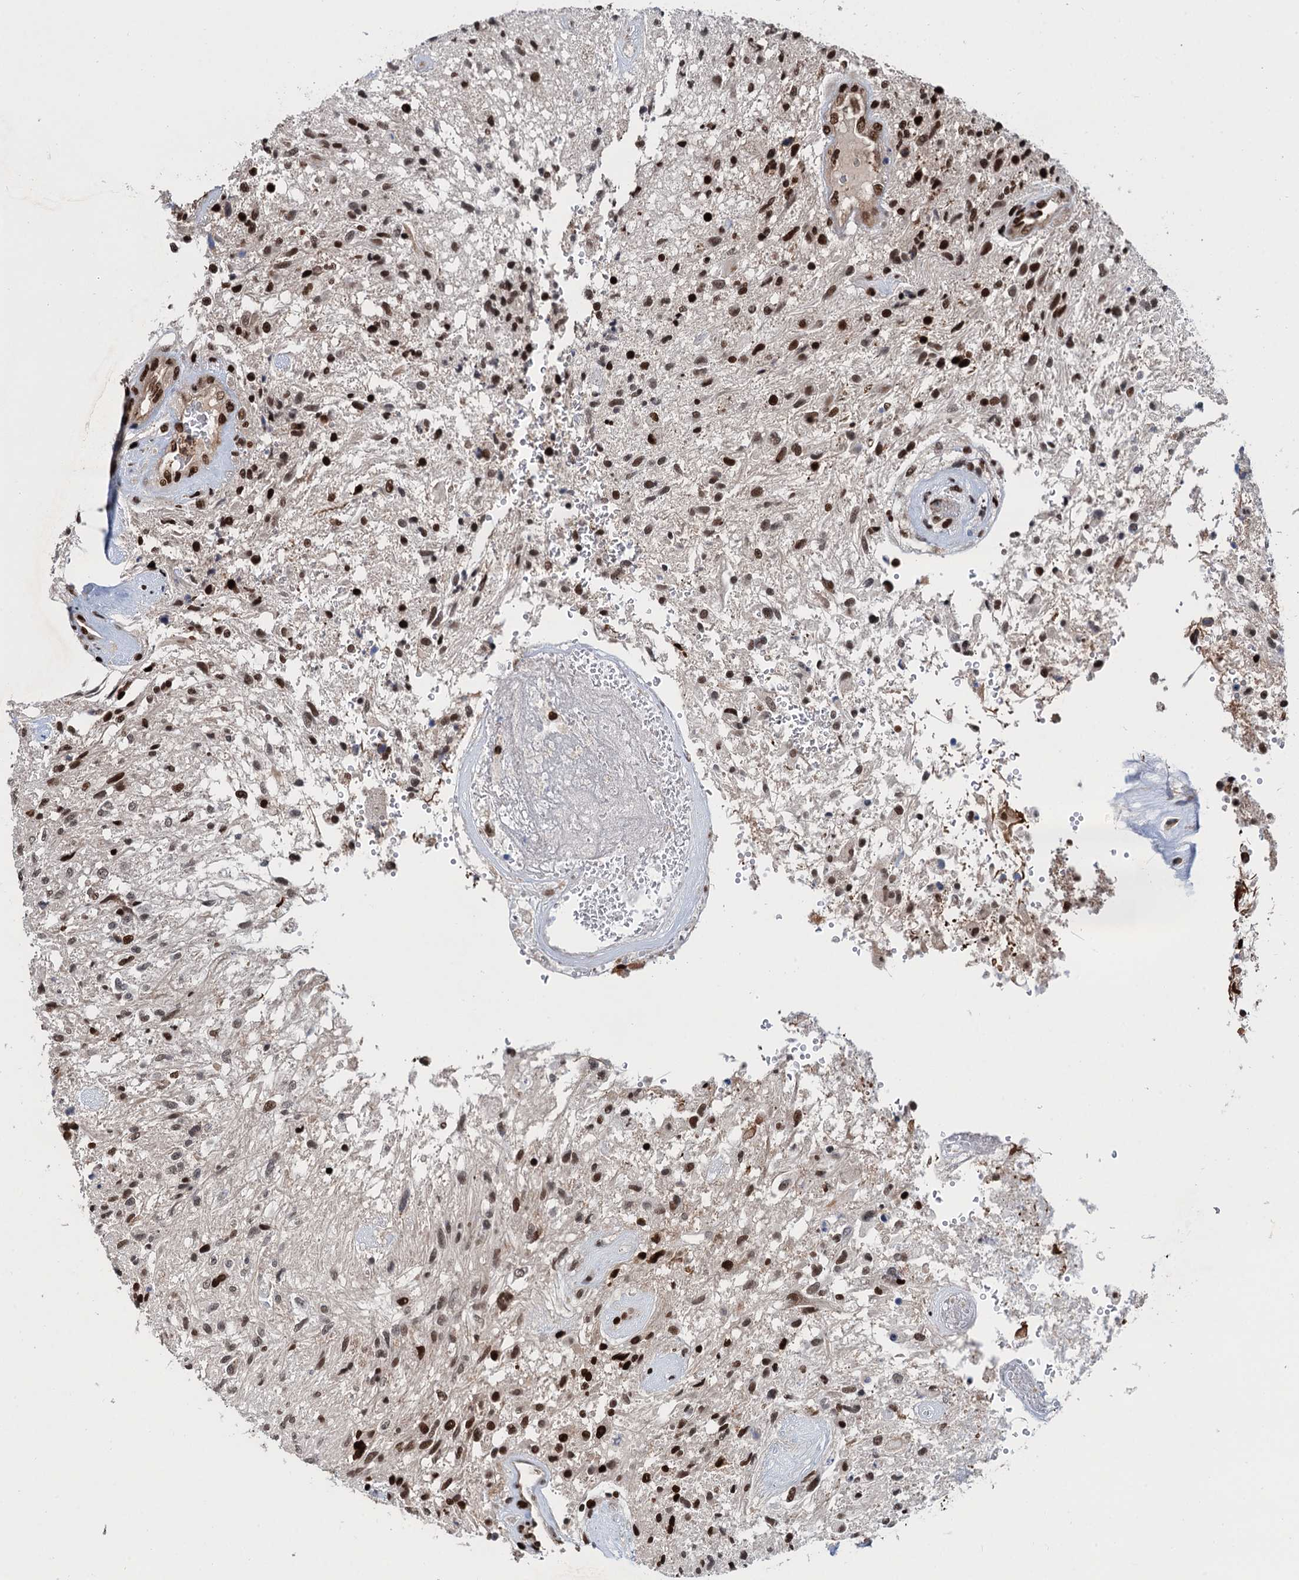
{"staining": {"intensity": "moderate", "quantity": ">75%", "location": "nuclear"}, "tissue": "glioma", "cell_type": "Tumor cells", "image_type": "cancer", "snomed": [{"axis": "morphology", "description": "Glioma, malignant, High grade"}, {"axis": "topography", "description": "Brain"}], "caption": "High-grade glioma (malignant) stained with IHC demonstrates moderate nuclear positivity in about >75% of tumor cells. (DAB IHC, brown staining for protein, blue staining for nuclei).", "gene": "PPP4R1", "patient": {"sex": "male", "age": 56}}